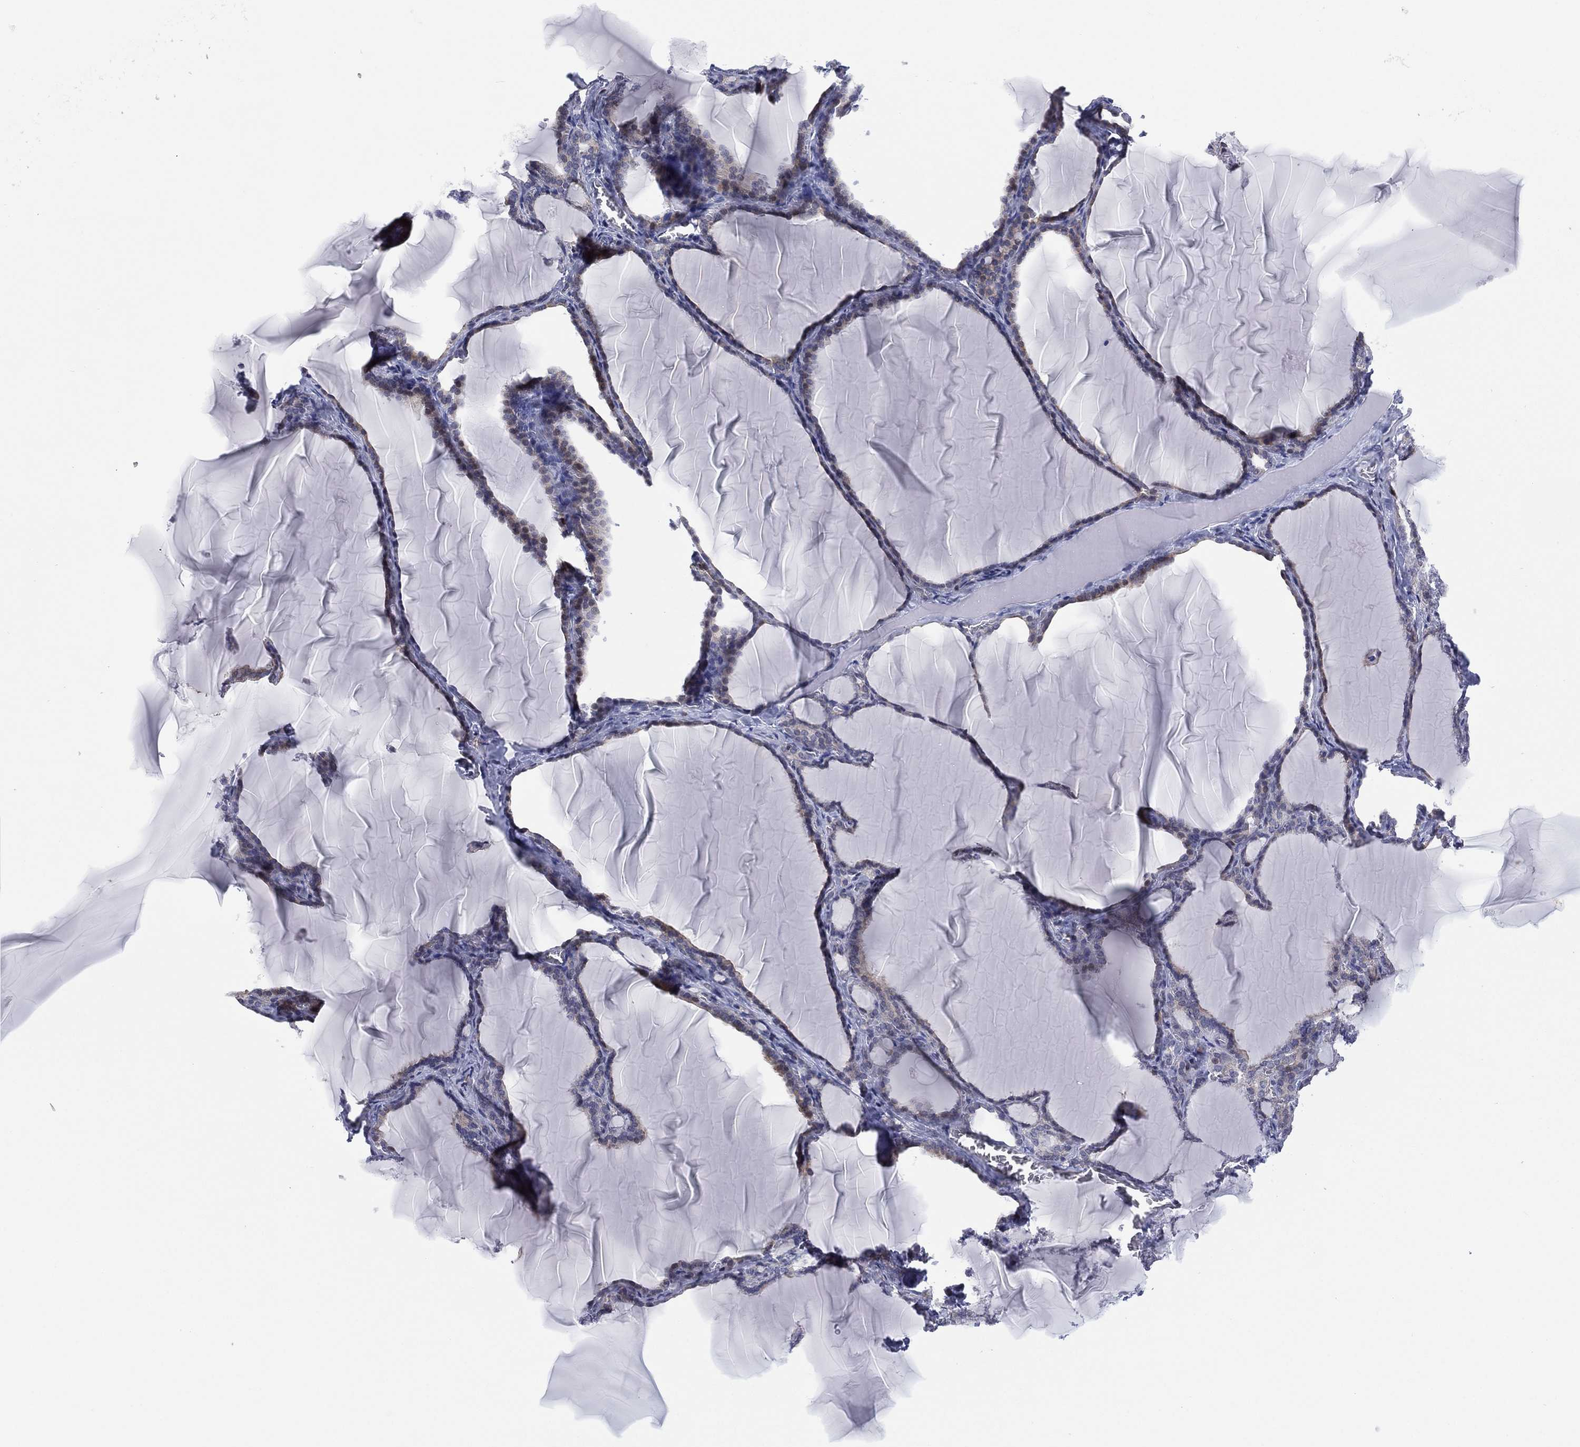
{"staining": {"intensity": "moderate", "quantity": "<25%", "location": "nuclear"}, "tissue": "thyroid gland", "cell_type": "Glandular cells", "image_type": "normal", "snomed": [{"axis": "morphology", "description": "Normal tissue, NOS"}, {"axis": "morphology", "description": "Hyperplasia, NOS"}, {"axis": "topography", "description": "Thyroid gland"}], "caption": "The photomicrograph displays a brown stain indicating the presence of a protein in the nuclear of glandular cells in thyroid gland. Nuclei are stained in blue.", "gene": "SLC4A4", "patient": {"sex": "female", "age": 27}}